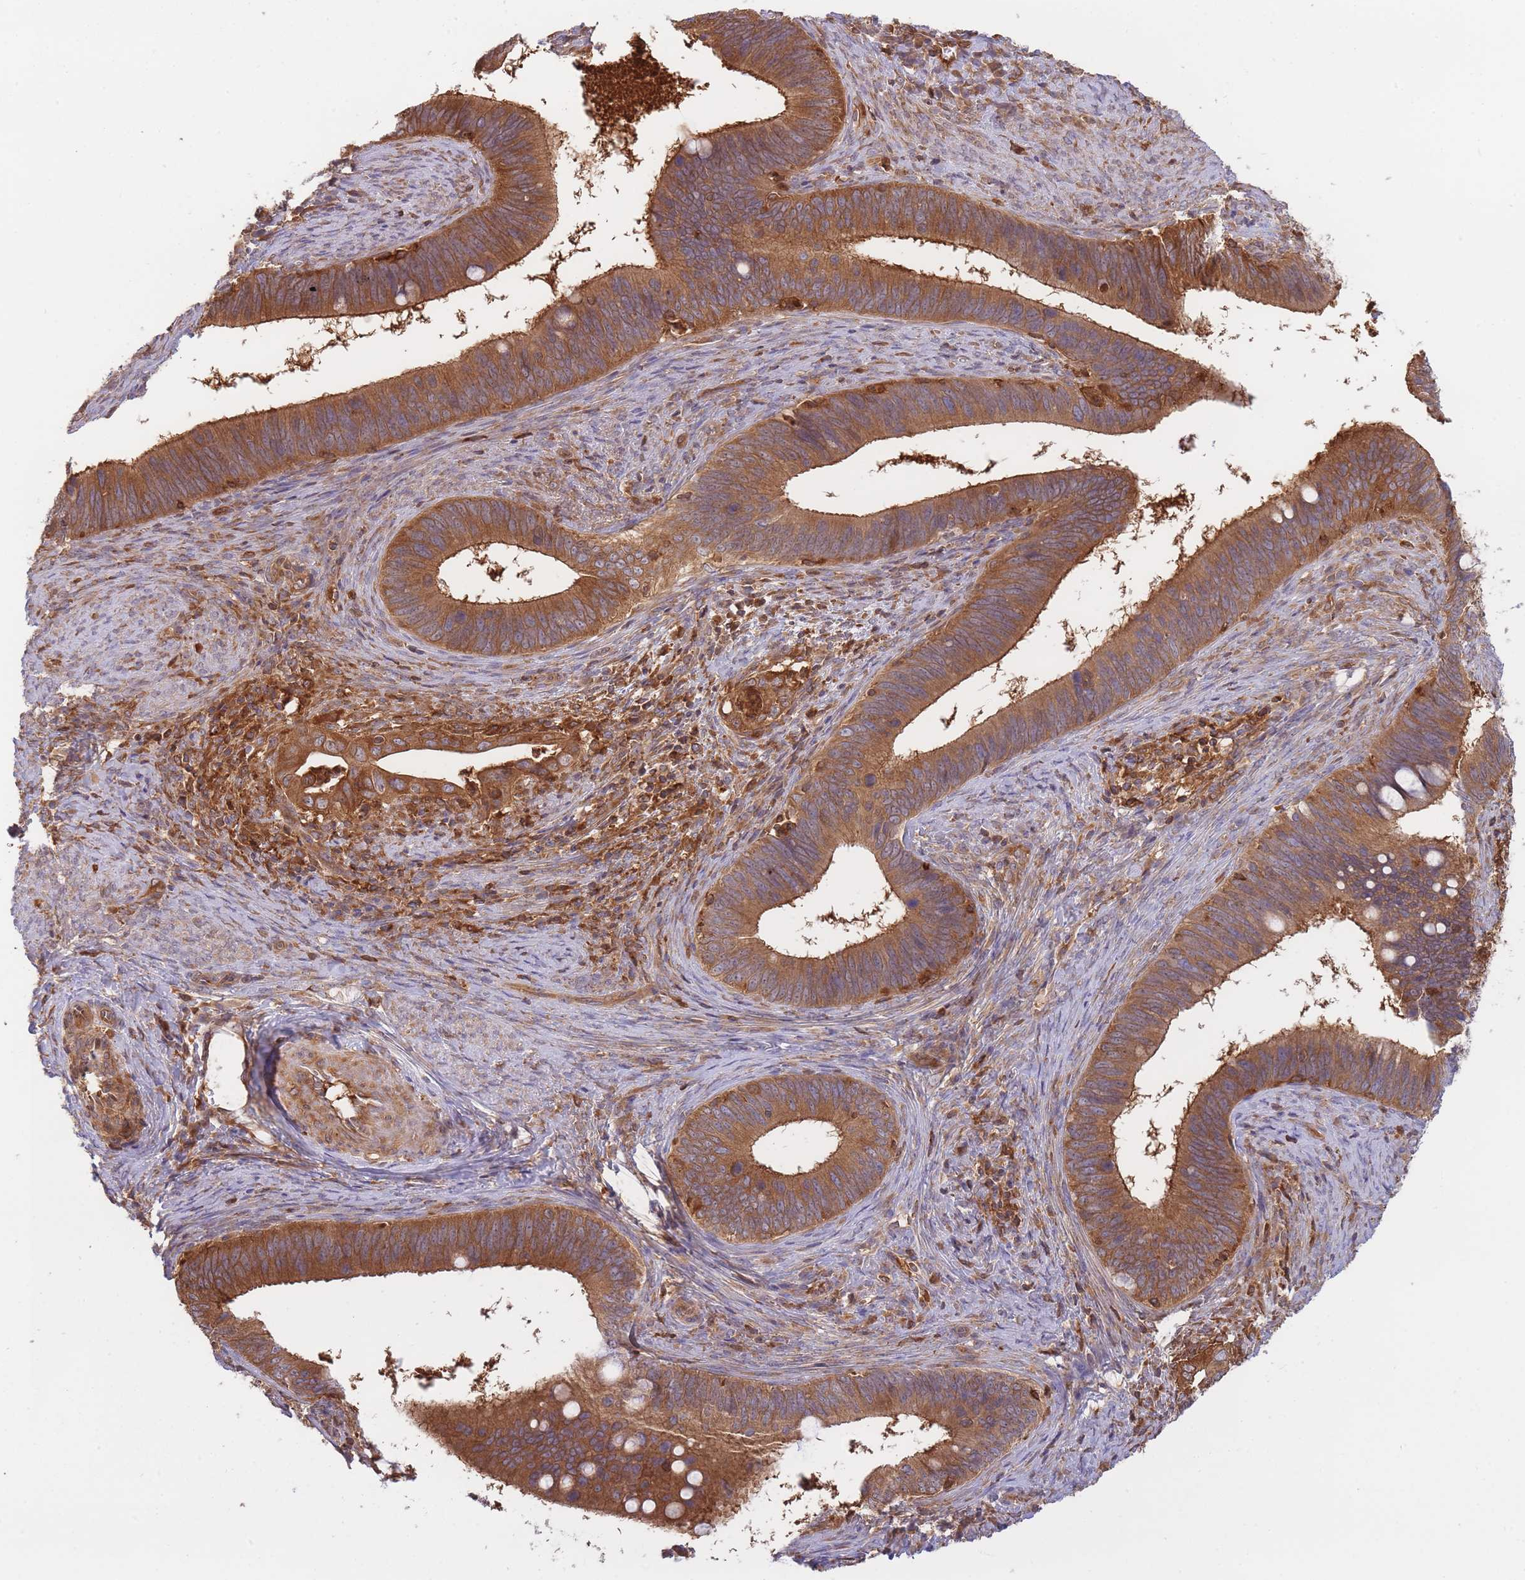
{"staining": {"intensity": "strong", "quantity": ">75%", "location": "cytoplasmic/membranous"}, "tissue": "cervical cancer", "cell_type": "Tumor cells", "image_type": "cancer", "snomed": [{"axis": "morphology", "description": "Adenocarcinoma, NOS"}, {"axis": "topography", "description": "Cervix"}], "caption": "Immunohistochemistry of cervical cancer (adenocarcinoma) shows high levels of strong cytoplasmic/membranous staining in about >75% of tumor cells.", "gene": "SLC4A9", "patient": {"sex": "female", "age": 42}}